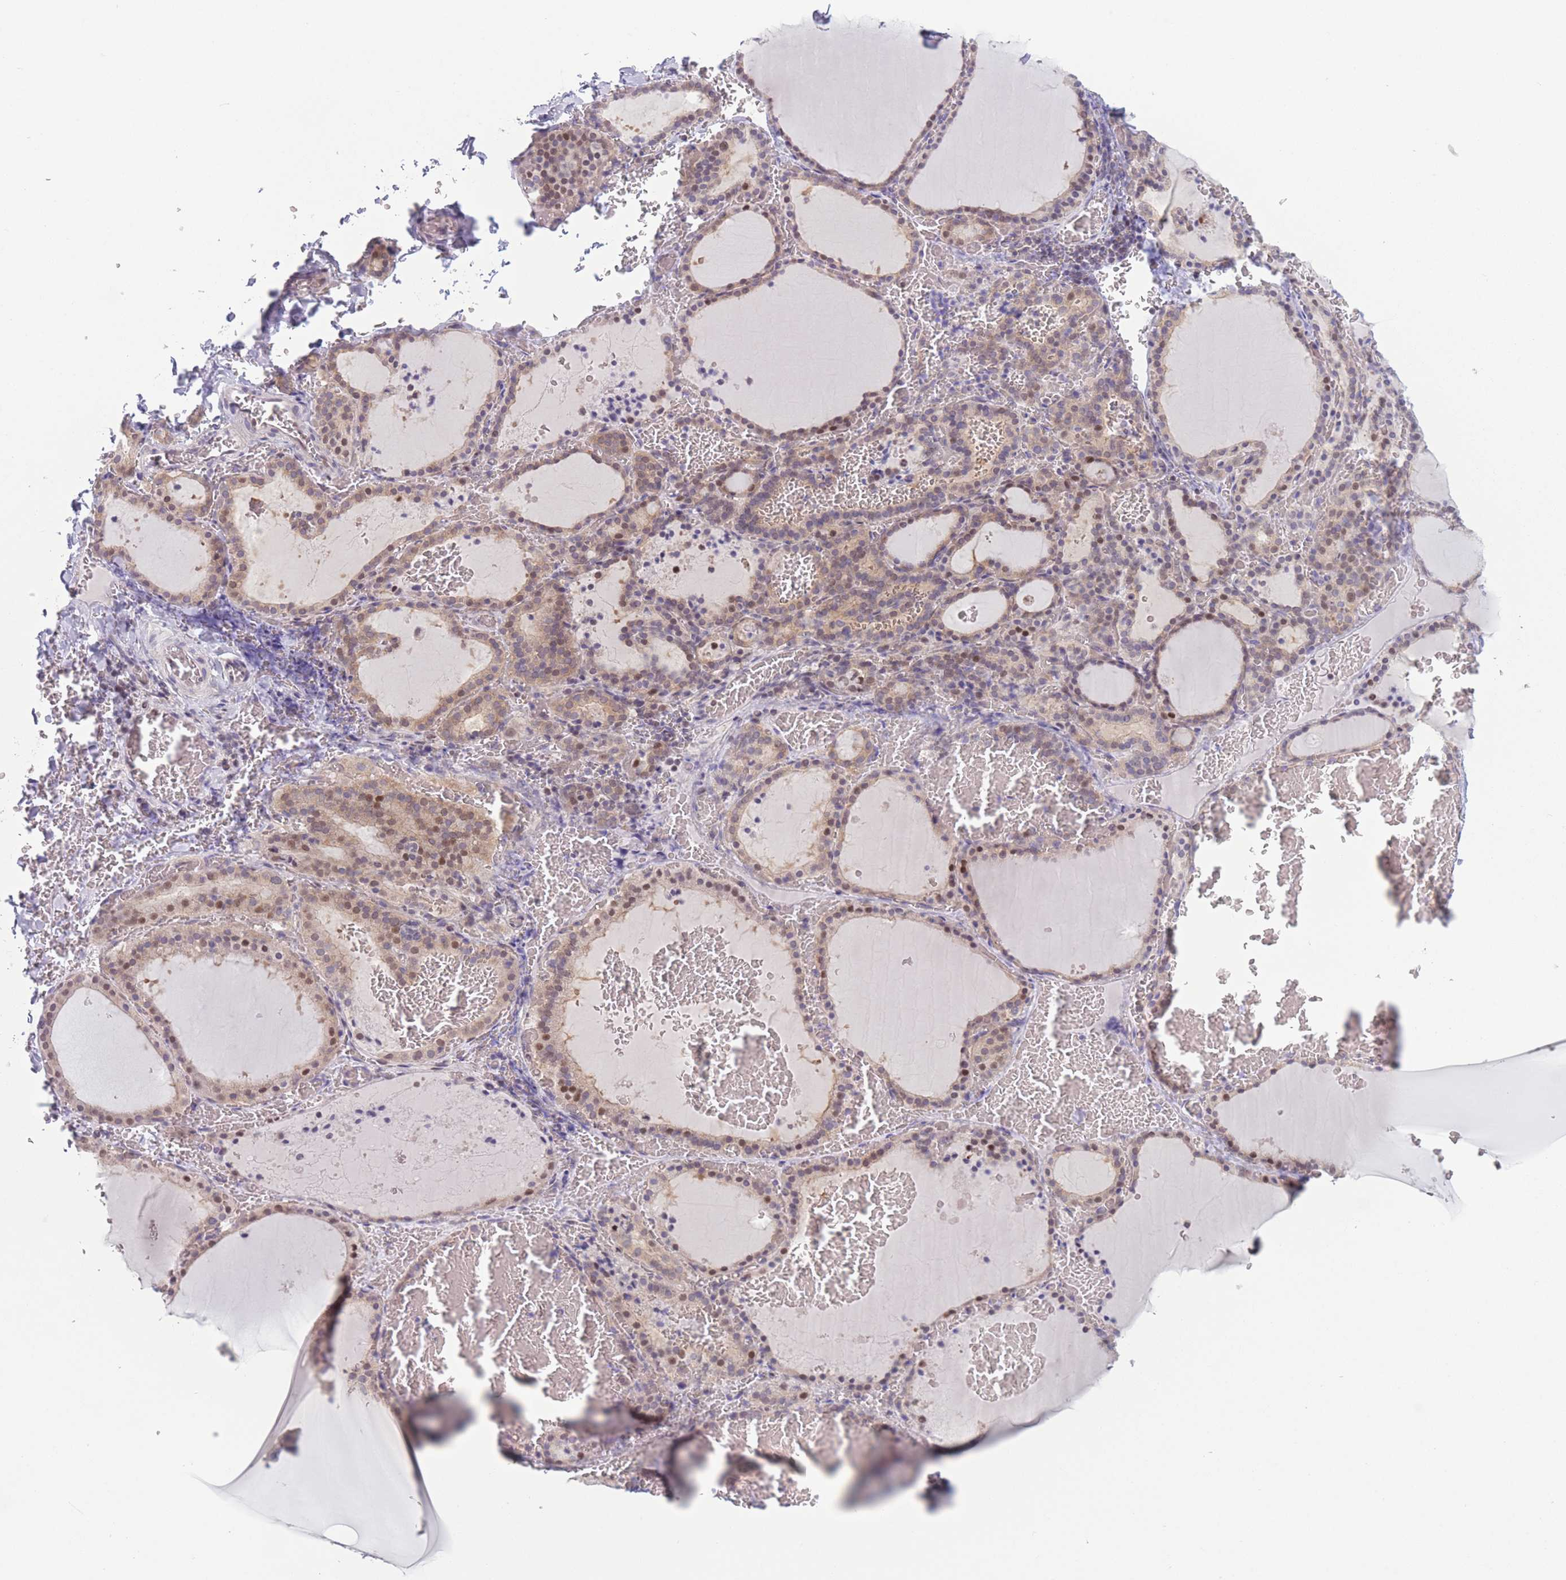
{"staining": {"intensity": "strong", "quantity": "25%-75%", "location": "nuclear"}, "tissue": "thyroid gland", "cell_type": "Glandular cells", "image_type": "normal", "snomed": [{"axis": "morphology", "description": "Normal tissue, NOS"}, {"axis": "topography", "description": "Thyroid gland"}], "caption": "Immunohistochemistry of benign thyroid gland reveals high levels of strong nuclear positivity in about 25%-75% of glandular cells. (brown staining indicates protein expression, while blue staining denotes nuclei).", "gene": "ENSG00000267179", "patient": {"sex": "female", "age": 39}}